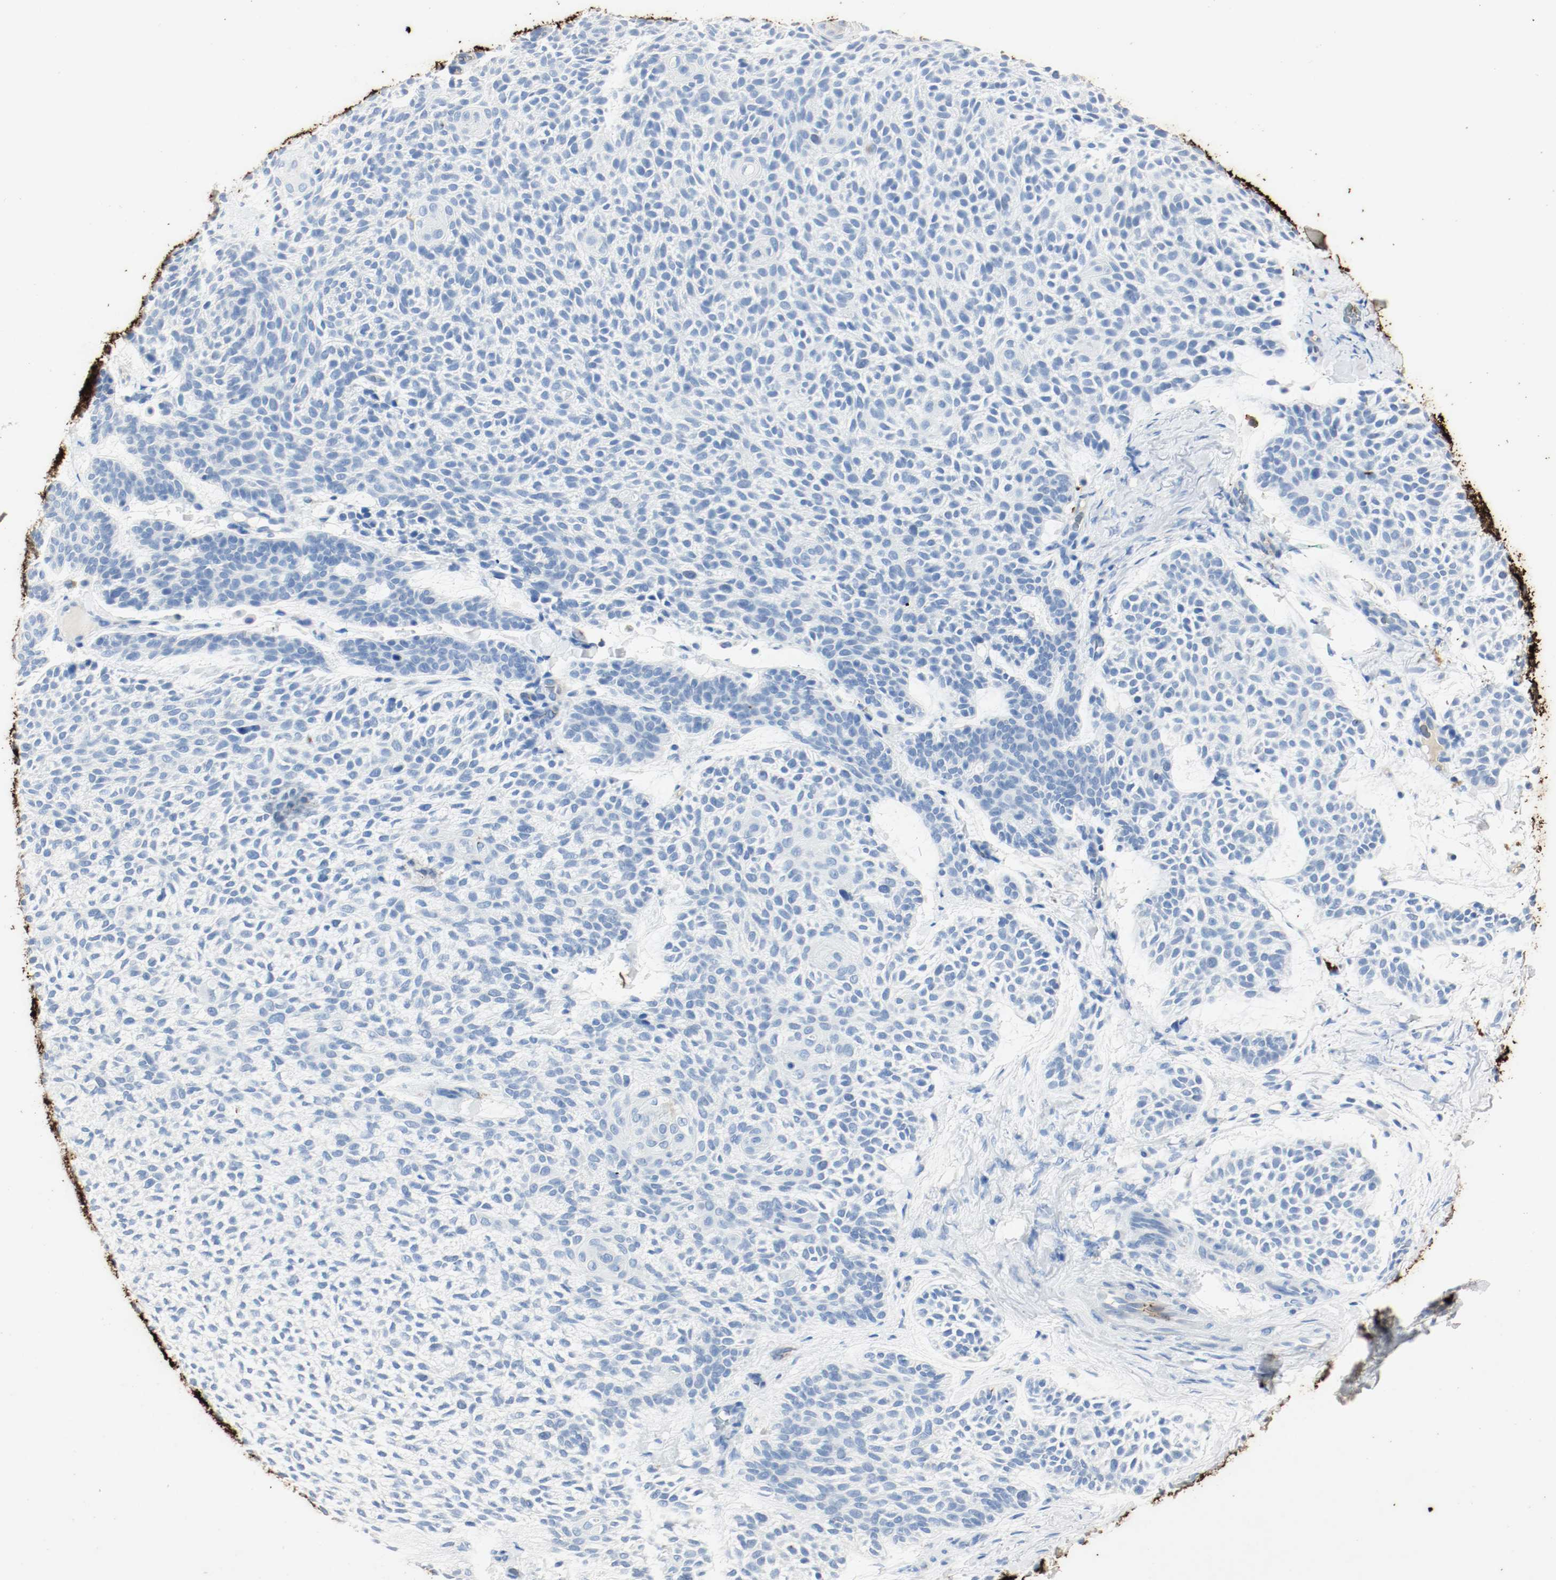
{"staining": {"intensity": "negative", "quantity": "none", "location": "none"}, "tissue": "skin cancer", "cell_type": "Tumor cells", "image_type": "cancer", "snomed": [{"axis": "morphology", "description": "Normal tissue, NOS"}, {"axis": "morphology", "description": "Basal cell carcinoma"}, {"axis": "topography", "description": "Skin"}], "caption": "Skin cancer was stained to show a protein in brown. There is no significant expression in tumor cells.", "gene": "S100A9", "patient": {"sex": "female", "age": 70}}